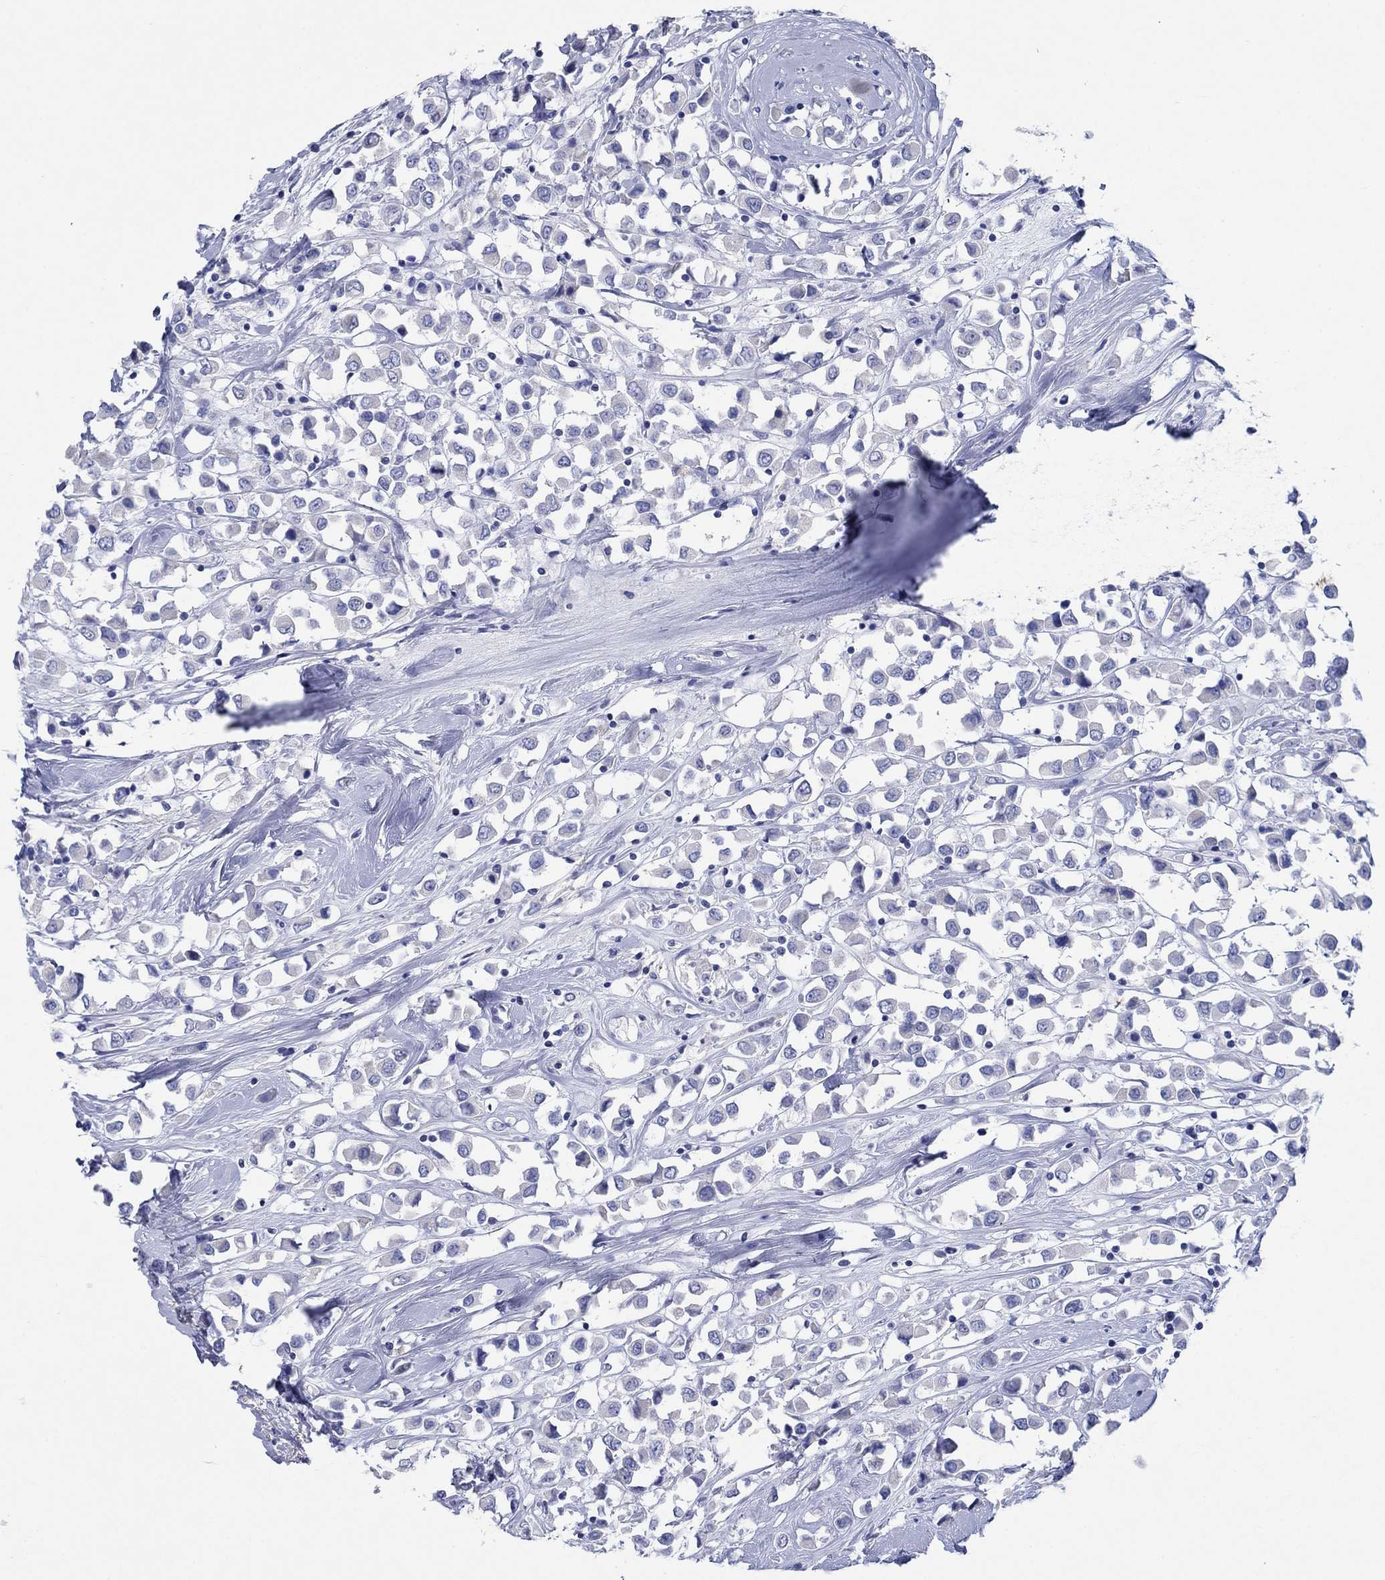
{"staining": {"intensity": "negative", "quantity": "none", "location": "none"}, "tissue": "breast cancer", "cell_type": "Tumor cells", "image_type": "cancer", "snomed": [{"axis": "morphology", "description": "Duct carcinoma"}, {"axis": "topography", "description": "Breast"}], "caption": "Immunohistochemical staining of human breast cancer (invasive ductal carcinoma) exhibits no significant expression in tumor cells.", "gene": "HCRT", "patient": {"sex": "female", "age": 61}}